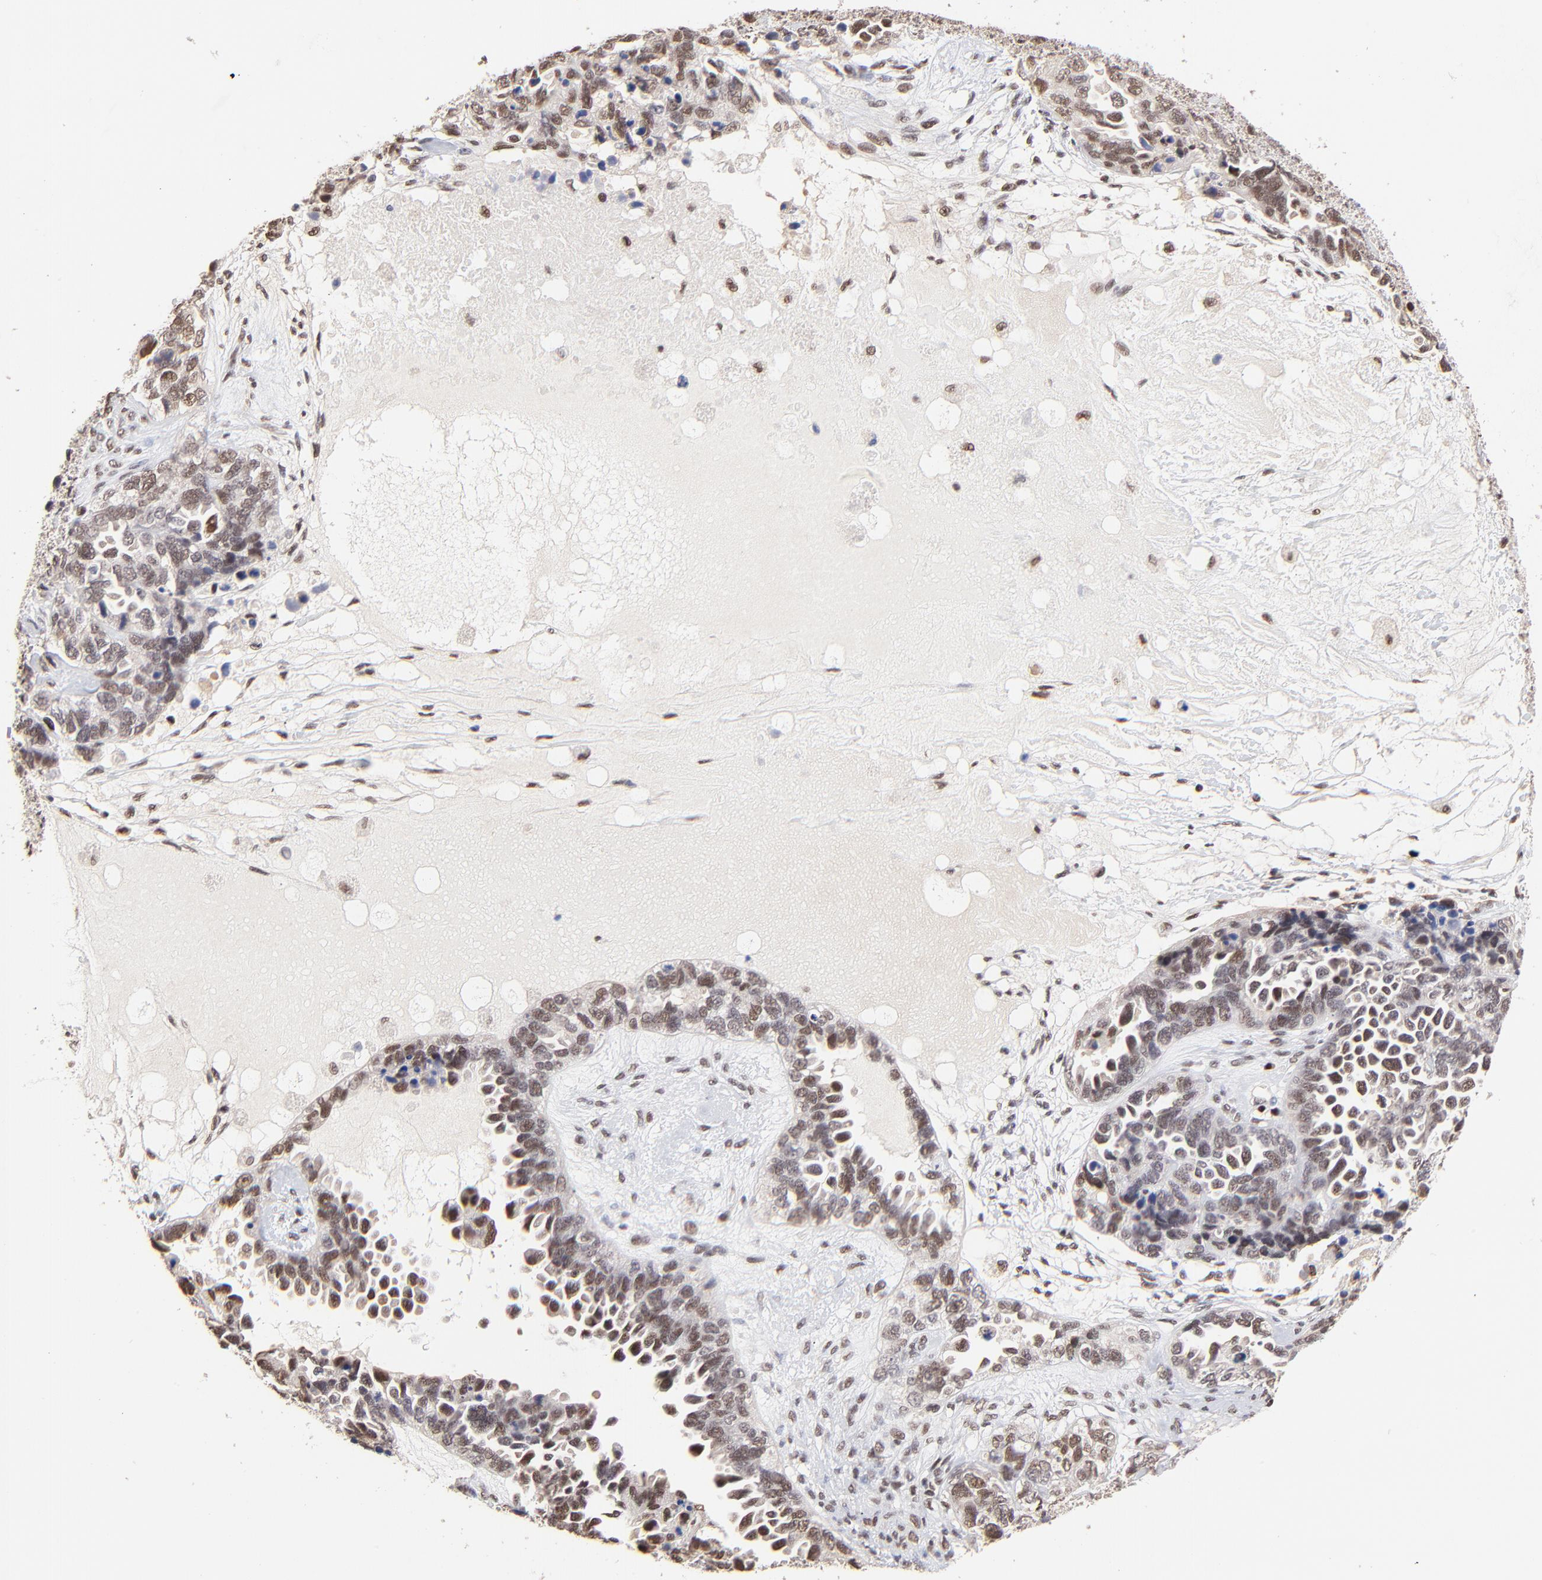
{"staining": {"intensity": "moderate", "quantity": ">75%", "location": "nuclear"}, "tissue": "ovarian cancer", "cell_type": "Tumor cells", "image_type": "cancer", "snomed": [{"axis": "morphology", "description": "Cystadenocarcinoma, serous, NOS"}, {"axis": "topography", "description": "Ovary"}], "caption": "Ovarian cancer tissue displays moderate nuclear positivity in about >75% of tumor cells", "gene": "DSN1", "patient": {"sex": "female", "age": 82}}